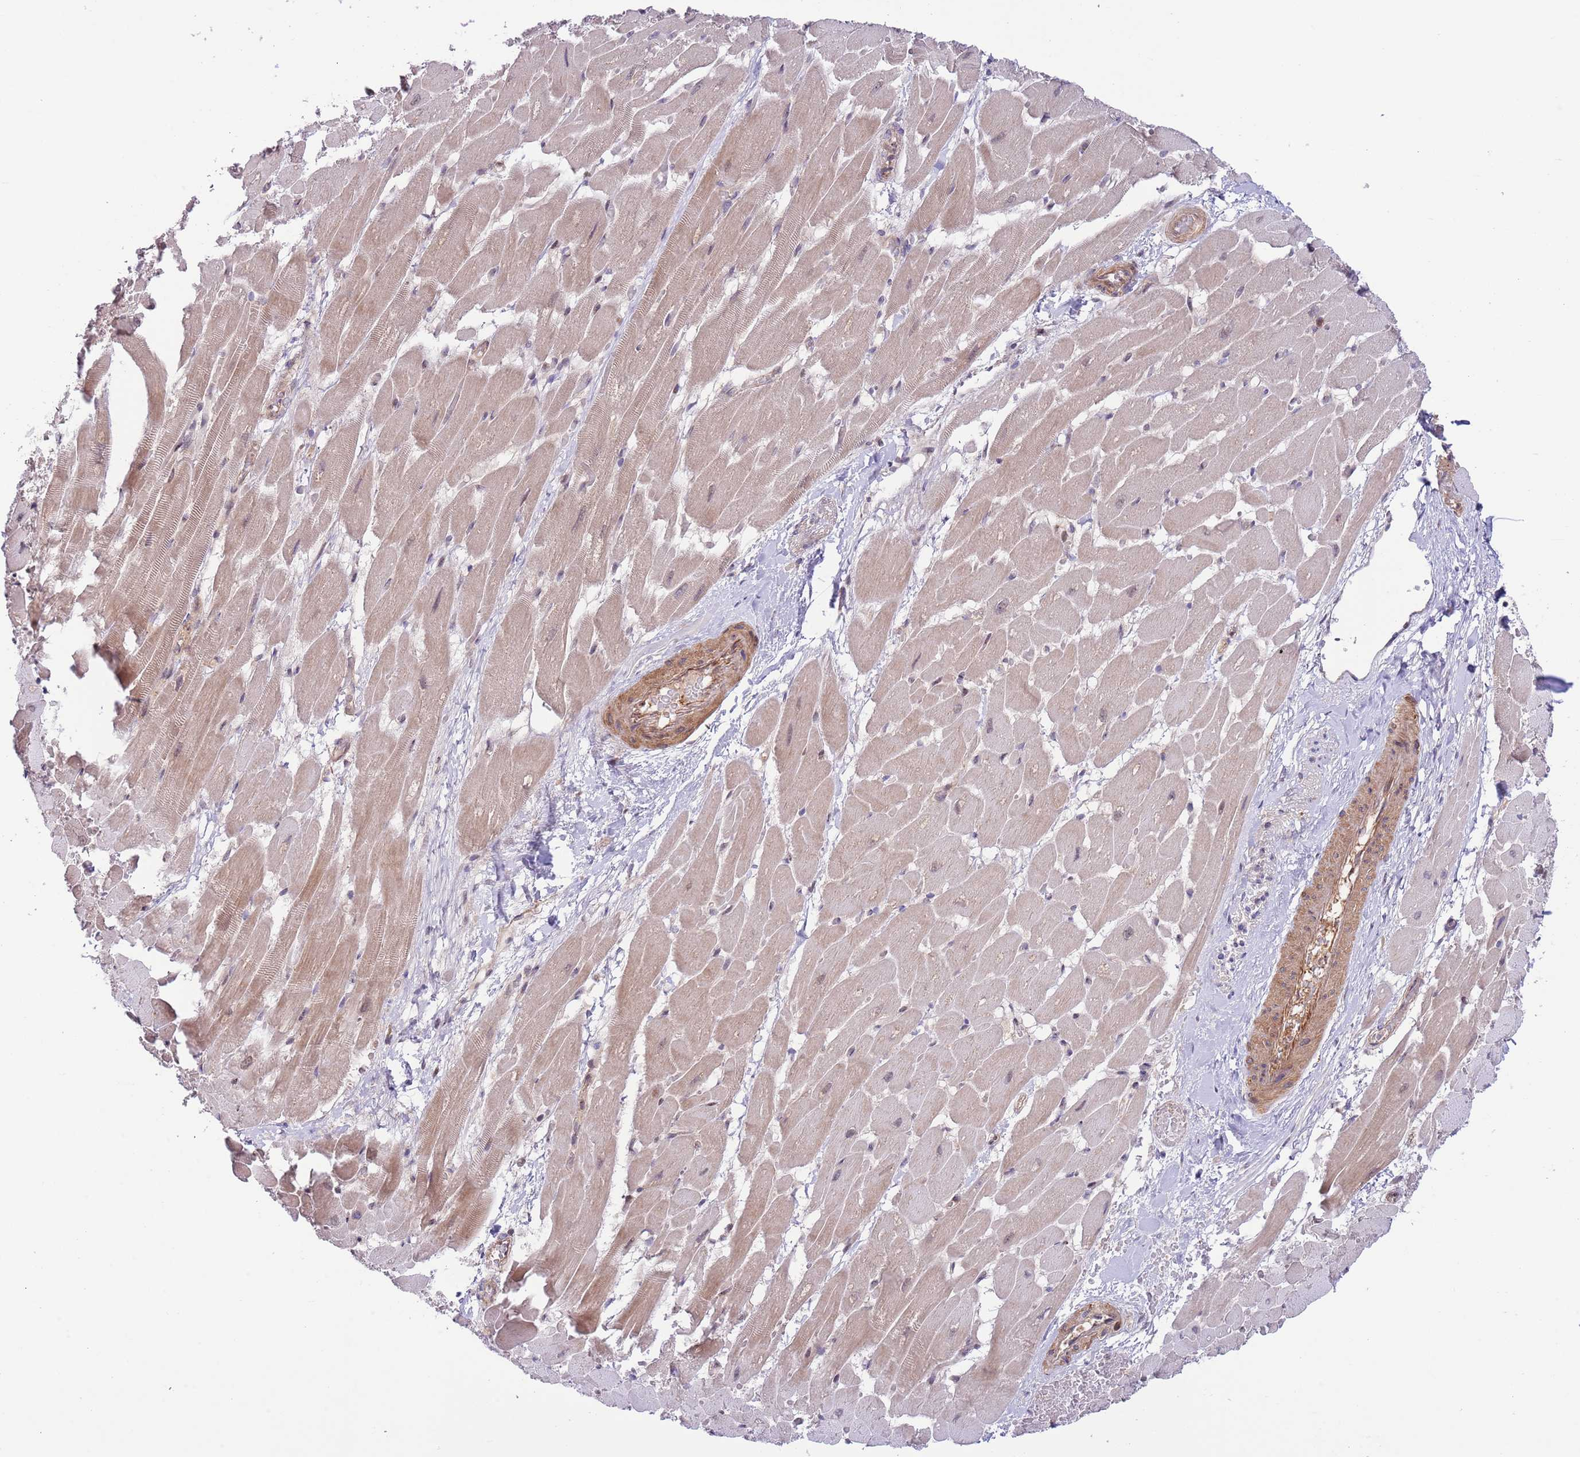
{"staining": {"intensity": "weak", "quantity": "25%-75%", "location": "cytoplasmic/membranous"}, "tissue": "heart muscle", "cell_type": "Cardiomyocytes", "image_type": "normal", "snomed": [{"axis": "morphology", "description": "Normal tissue, NOS"}, {"axis": "topography", "description": "Heart"}], "caption": "IHC of unremarkable heart muscle demonstrates low levels of weak cytoplasmic/membranous staining in about 25%-75% of cardiomyocytes.", "gene": "PRR16", "patient": {"sex": "male", "age": 37}}